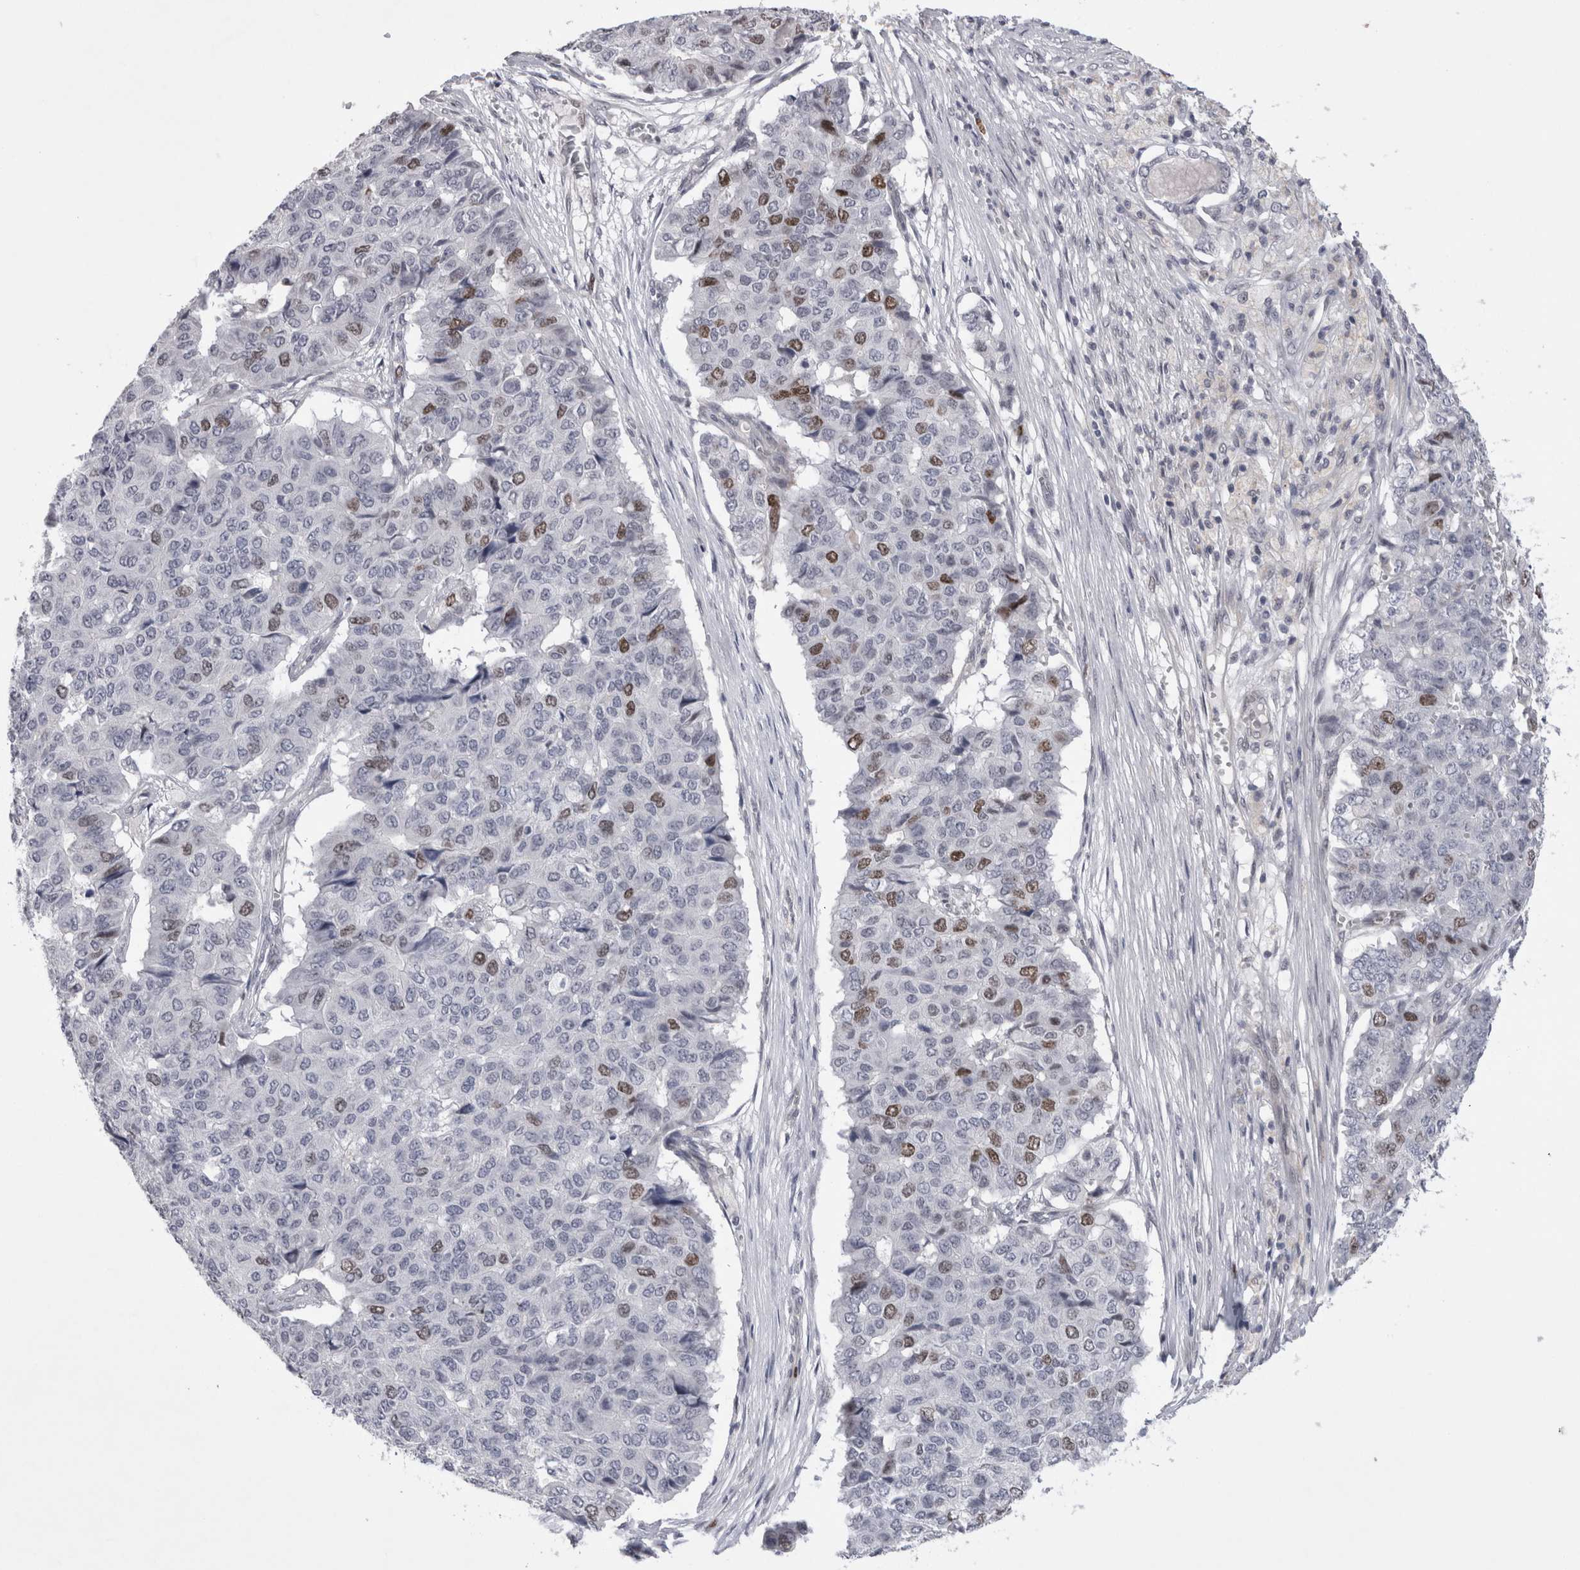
{"staining": {"intensity": "moderate", "quantity": "<25%", "location": "nuclear"}, "tissue": "pancreatic cancer", "cell_type": "Tumor cells", "image_type": "cancer", "snomed": [{"axis": "morphology", "description": "Adenocarcinoma, NOS"}, {"axis": "topography", "description": "Pancreas"}], "caption": "About <25% of tumor cells in human pancreatic cancer reveal moderate nuclear protein expression as visualized by brown immunohistochemical staining.", "gene": "KIF18B", "patient": {"sex": "male", "age": 50}}